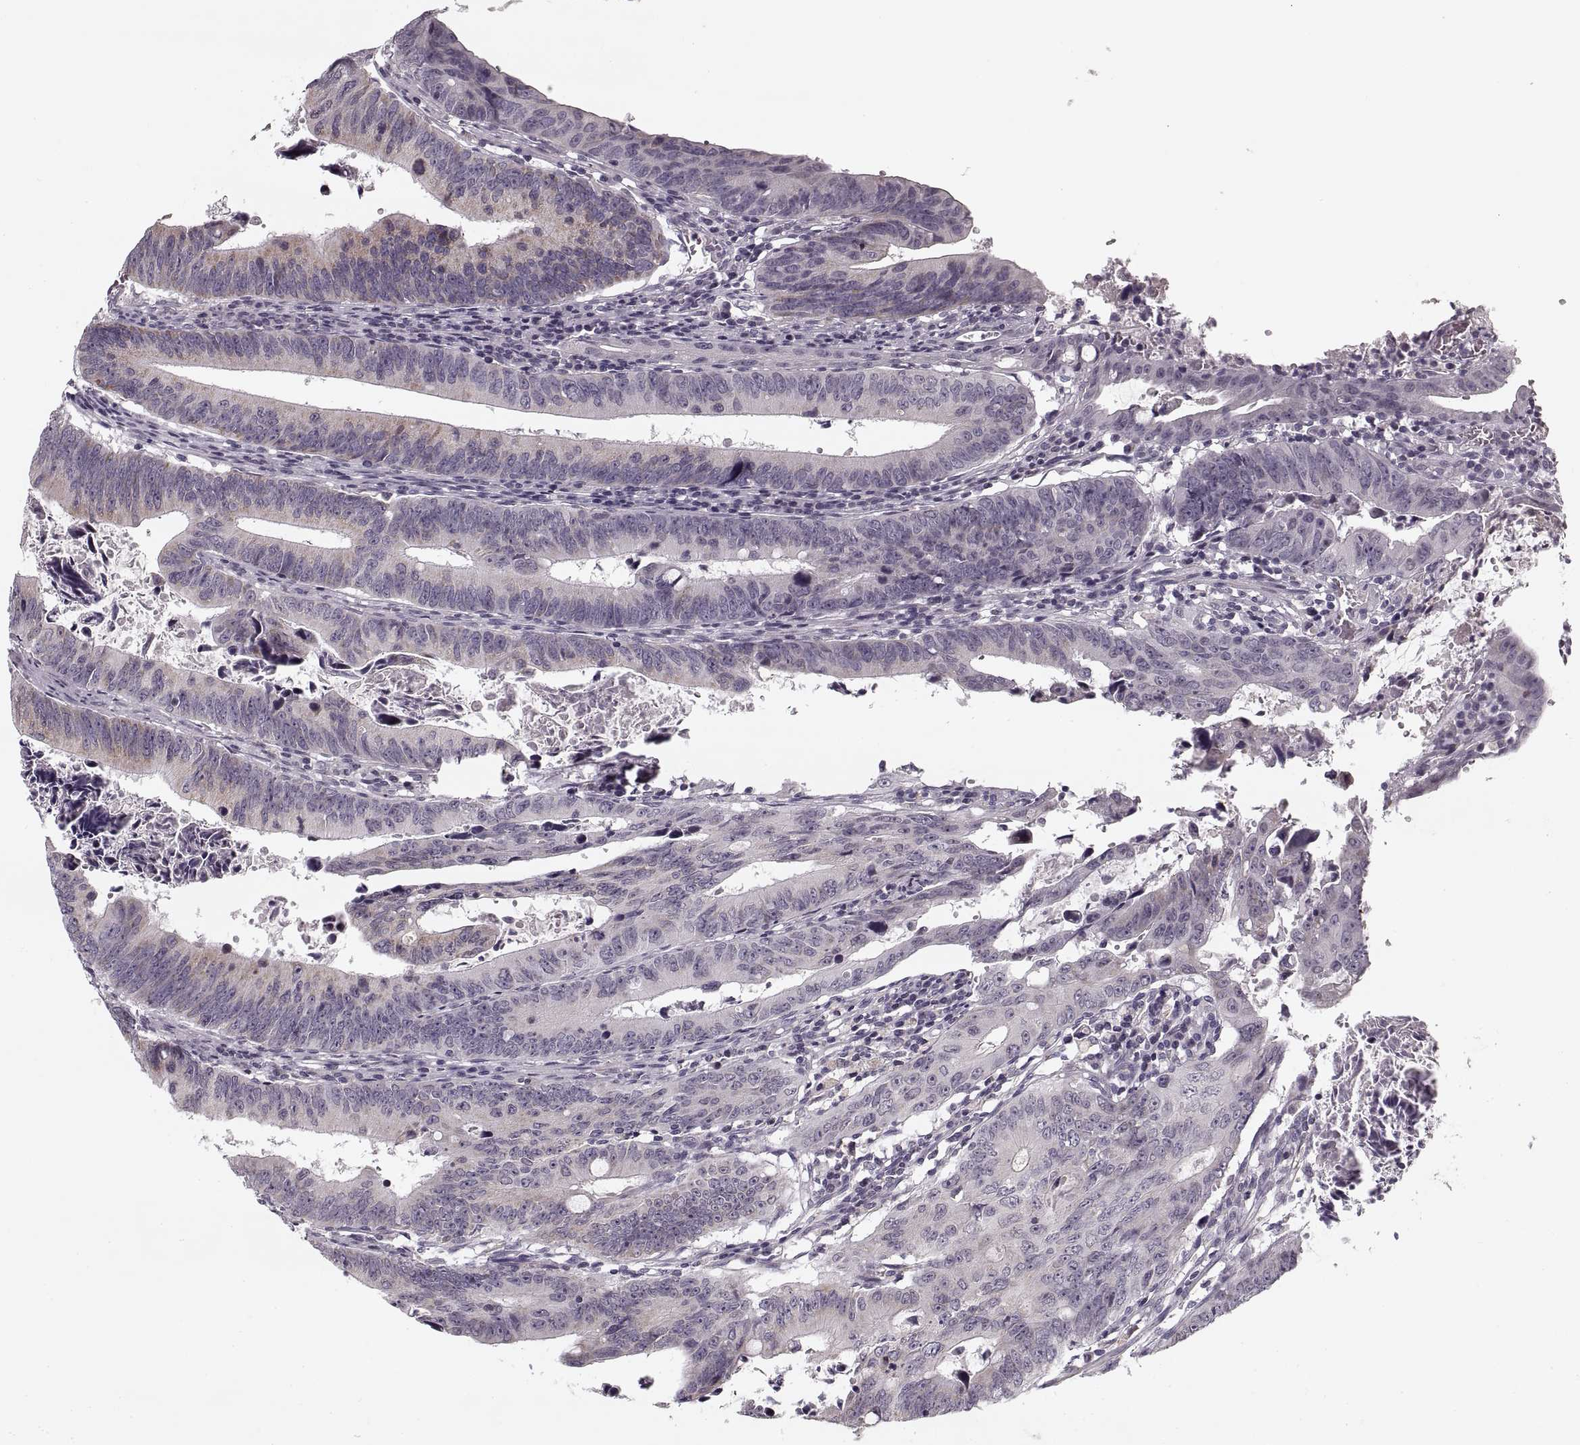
{"staining": {"intensity": "negative", "quantity": "none", "location": "none"}, "tissue": "colorectal cancer", "cell_type": "Tumor cells", "image_type": "cancer", "snomed": [{"axis": "morphology", "description": "Adenocarcinoma, NOS"}, {"axis": "topography", "description": "Colon"}], "caption": "IHC photomicrograph of colorectal adenocarcinoma stained for a protein (brown), which exhibits no staining in tumor cells.", "gene": "ASIC3", "patient": {"sex": "female", "age": 87}}